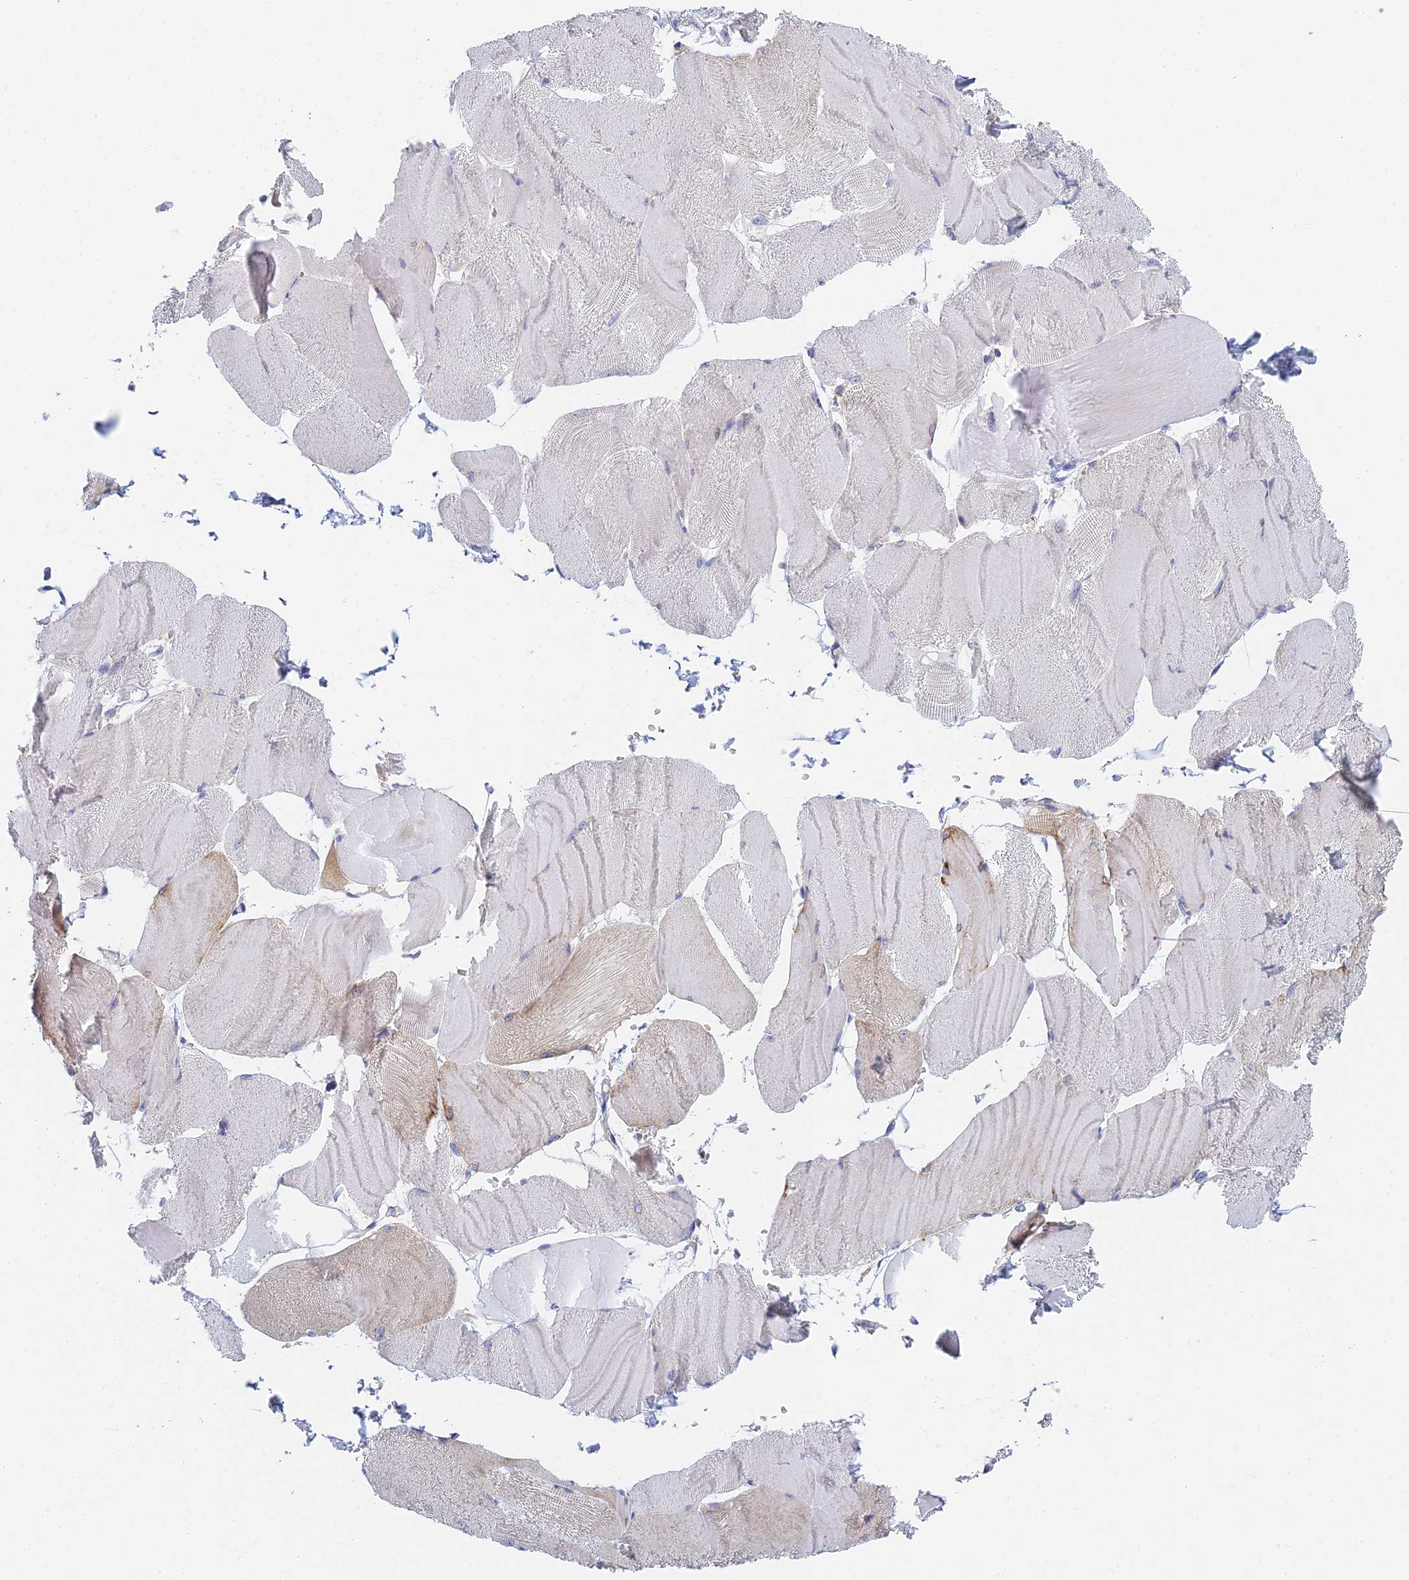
{"staining": {"intensity": "moderate", "quantity": "<25%", "location": "cytoplasmic/membranous"}, "tissue": "skeletal muscle", "cell_type": "Myocytes", "image_type": "normal", "snomed": [{"axis": "morphology", "description": "Normal tissue, NOS"}, {"axis": "morphology", "description": "Basal cell carcinoma"}, {"axis": "topography", "description": "Skeletal muscle"}], "caption": "Immunohistochemistry (IHC) image of benign human skeletal muscle stained for a protein (brown), which shows low levels of moderate cytoplasmic/membranous positivity in approximately <25% of myocytes.", "gene": "STRN4", "patient": {"sex": "female", "age": 64}}